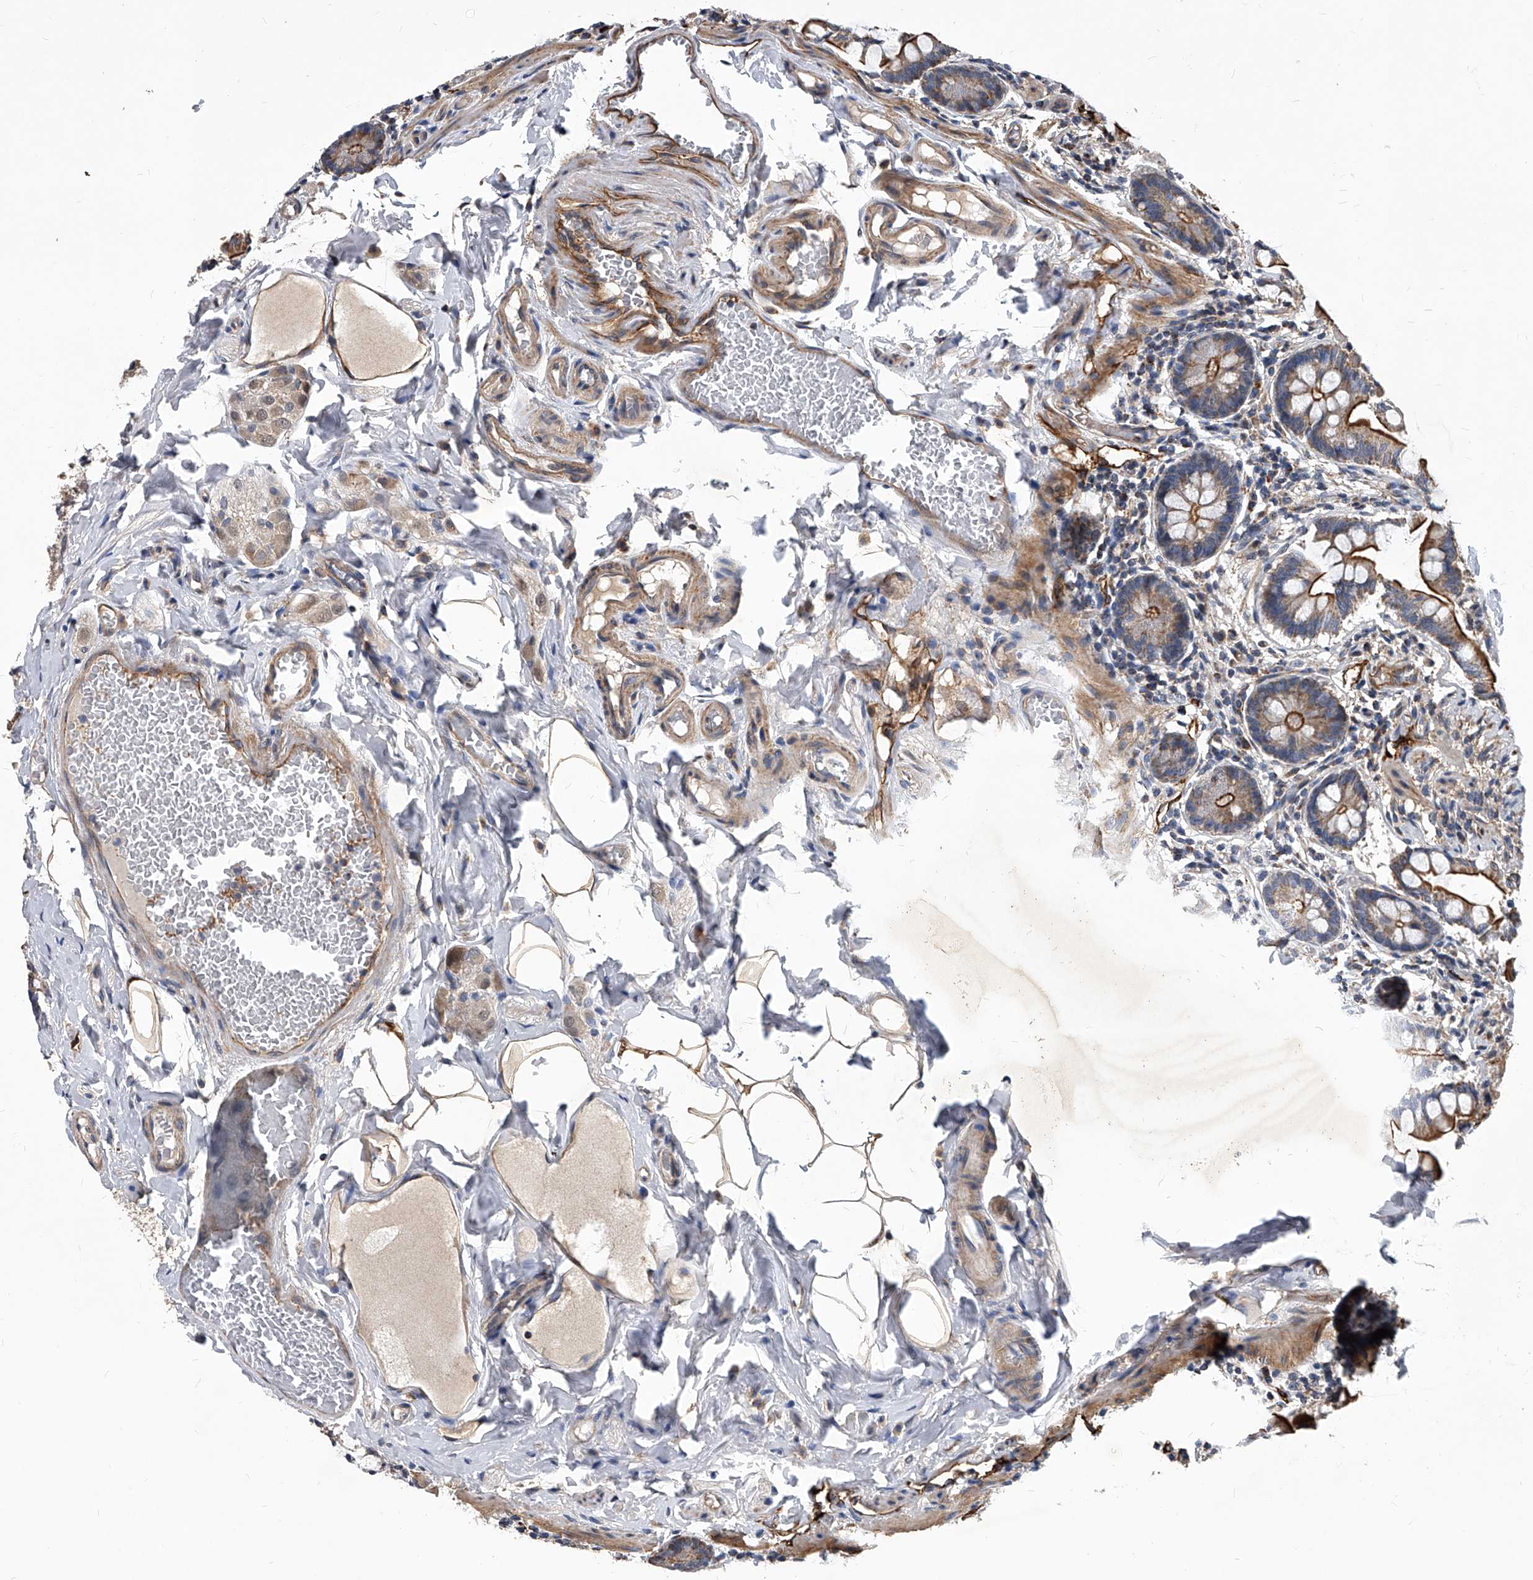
{"staining": {"intensity": "strong", "quantity": ">75%", "location": "cytoplasmic/membranous"}, "tissue": "small intestine", "cell_type": "Glandular cells", "image_type": "normal", "snomed": [{"axis": "morphology", "description": "Normal tissue, NOS"}, {"axis": "topography", "description": "Small intestine"}], "caption": "Brown immunohistochemical staining in normal small intestine reveals strong cytoplasmic/membranous expression in approximately >75% of glandular cells.", "gene": "SOBP", "patient": {"sex": "male", "age": 41}}